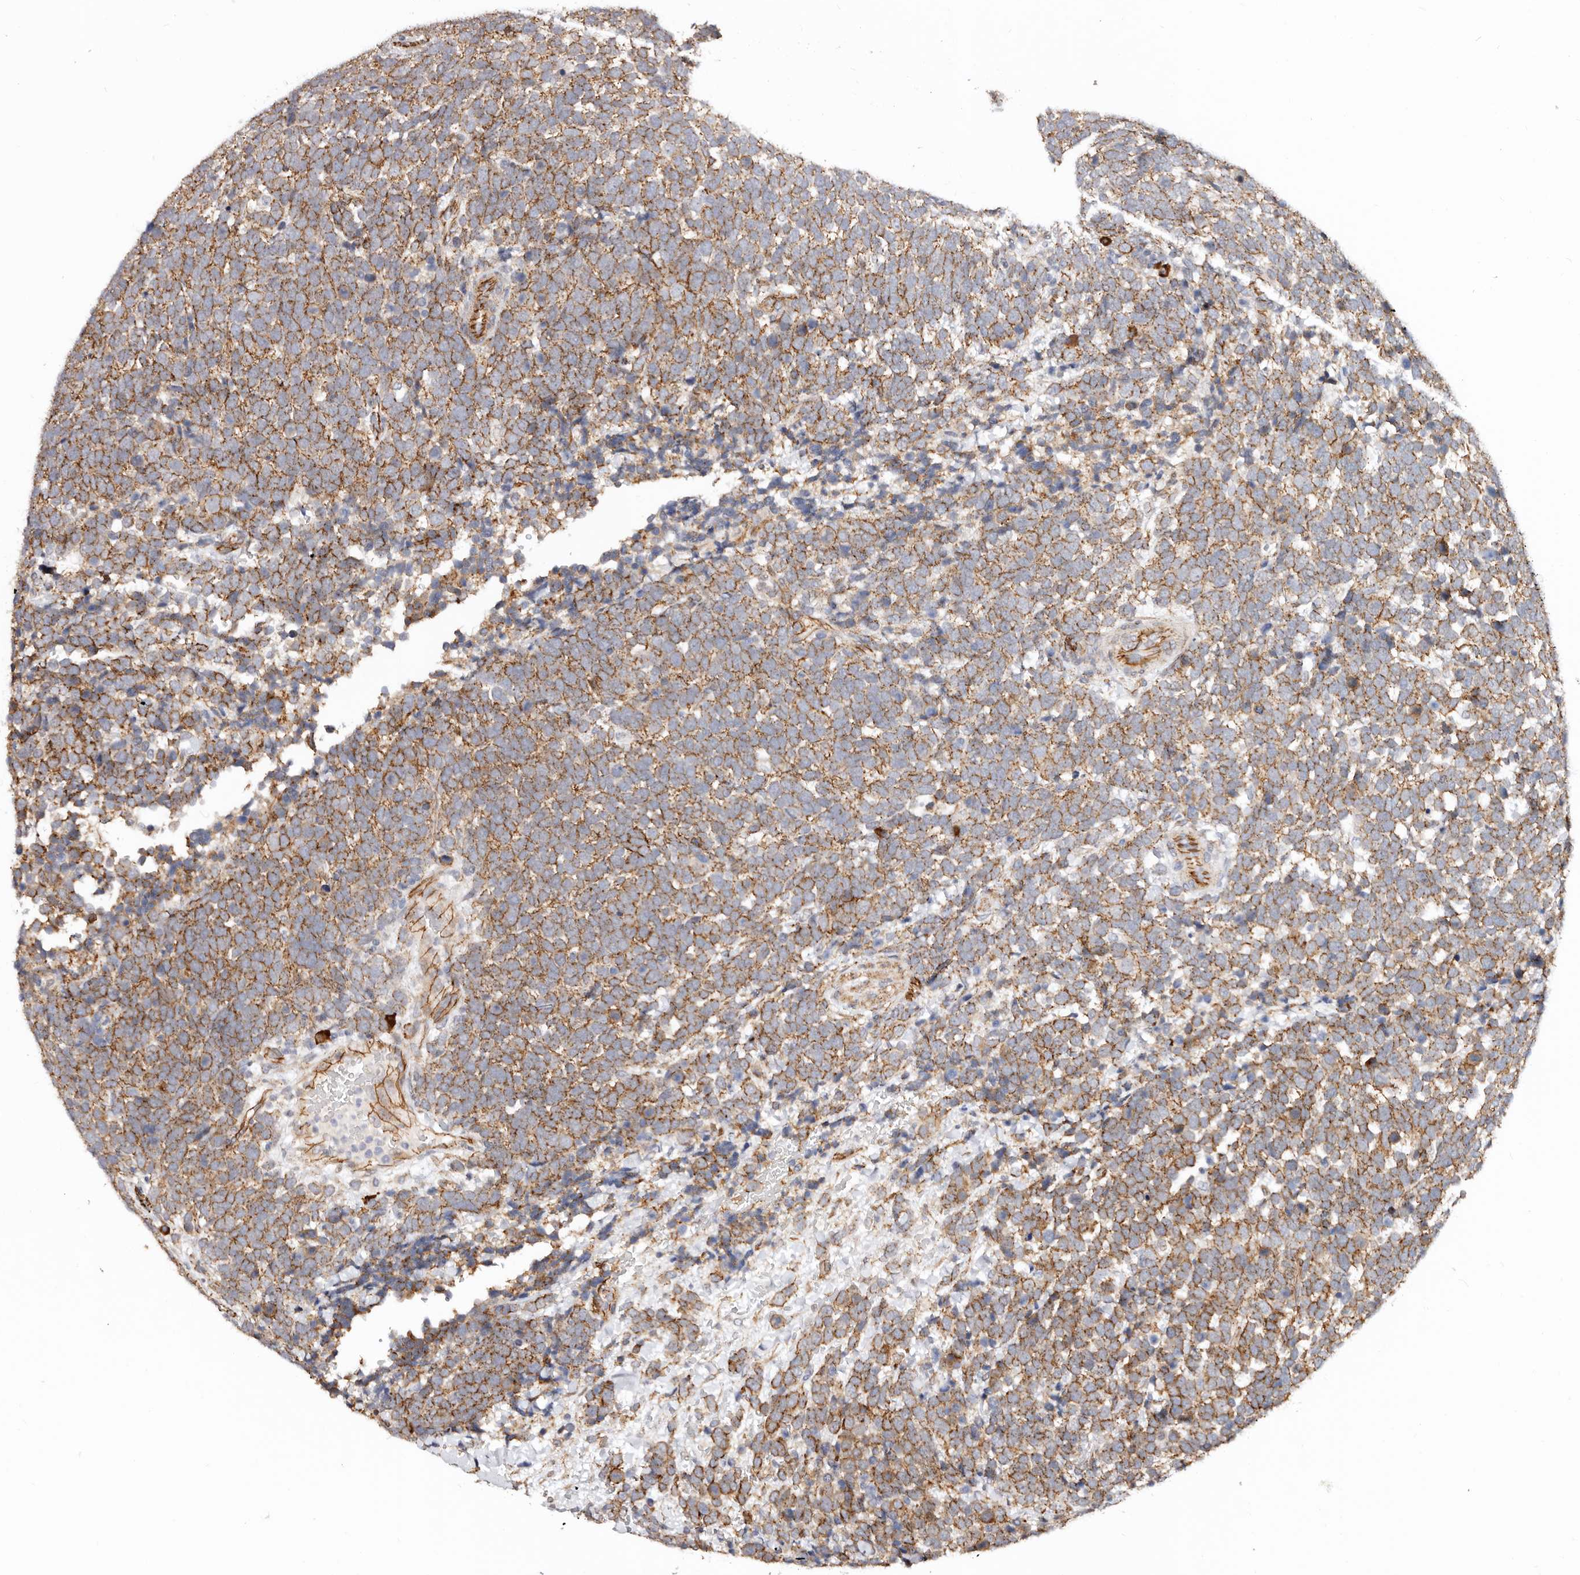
{"staining": {"intensity": "strong", "quantity": ">75%", "location": "cytoplasmic/membranous"}, "tissue": "urothelial cancer", "cell_type": "Tumor cells", "image_type": "cancer", "snomed": [{"axis": "morphology", "description": "Urothelial carcinoma, High grade"}, {"axis": "topography", "description": "Urinary bladder"}], "caption": "High-magnification brightfield microscopy of urothelial carcinoma (high-grade) stained with DAB (3,3'-diaminobenzidine) (brown) and counterstained with hematoxylin (blue). tumor cells exhibit strong cytoplasmic/membranous staining is present in about>75% of cells.", "gene": "CTNNB1", "patient": {"sex": "female", "age": 82}}